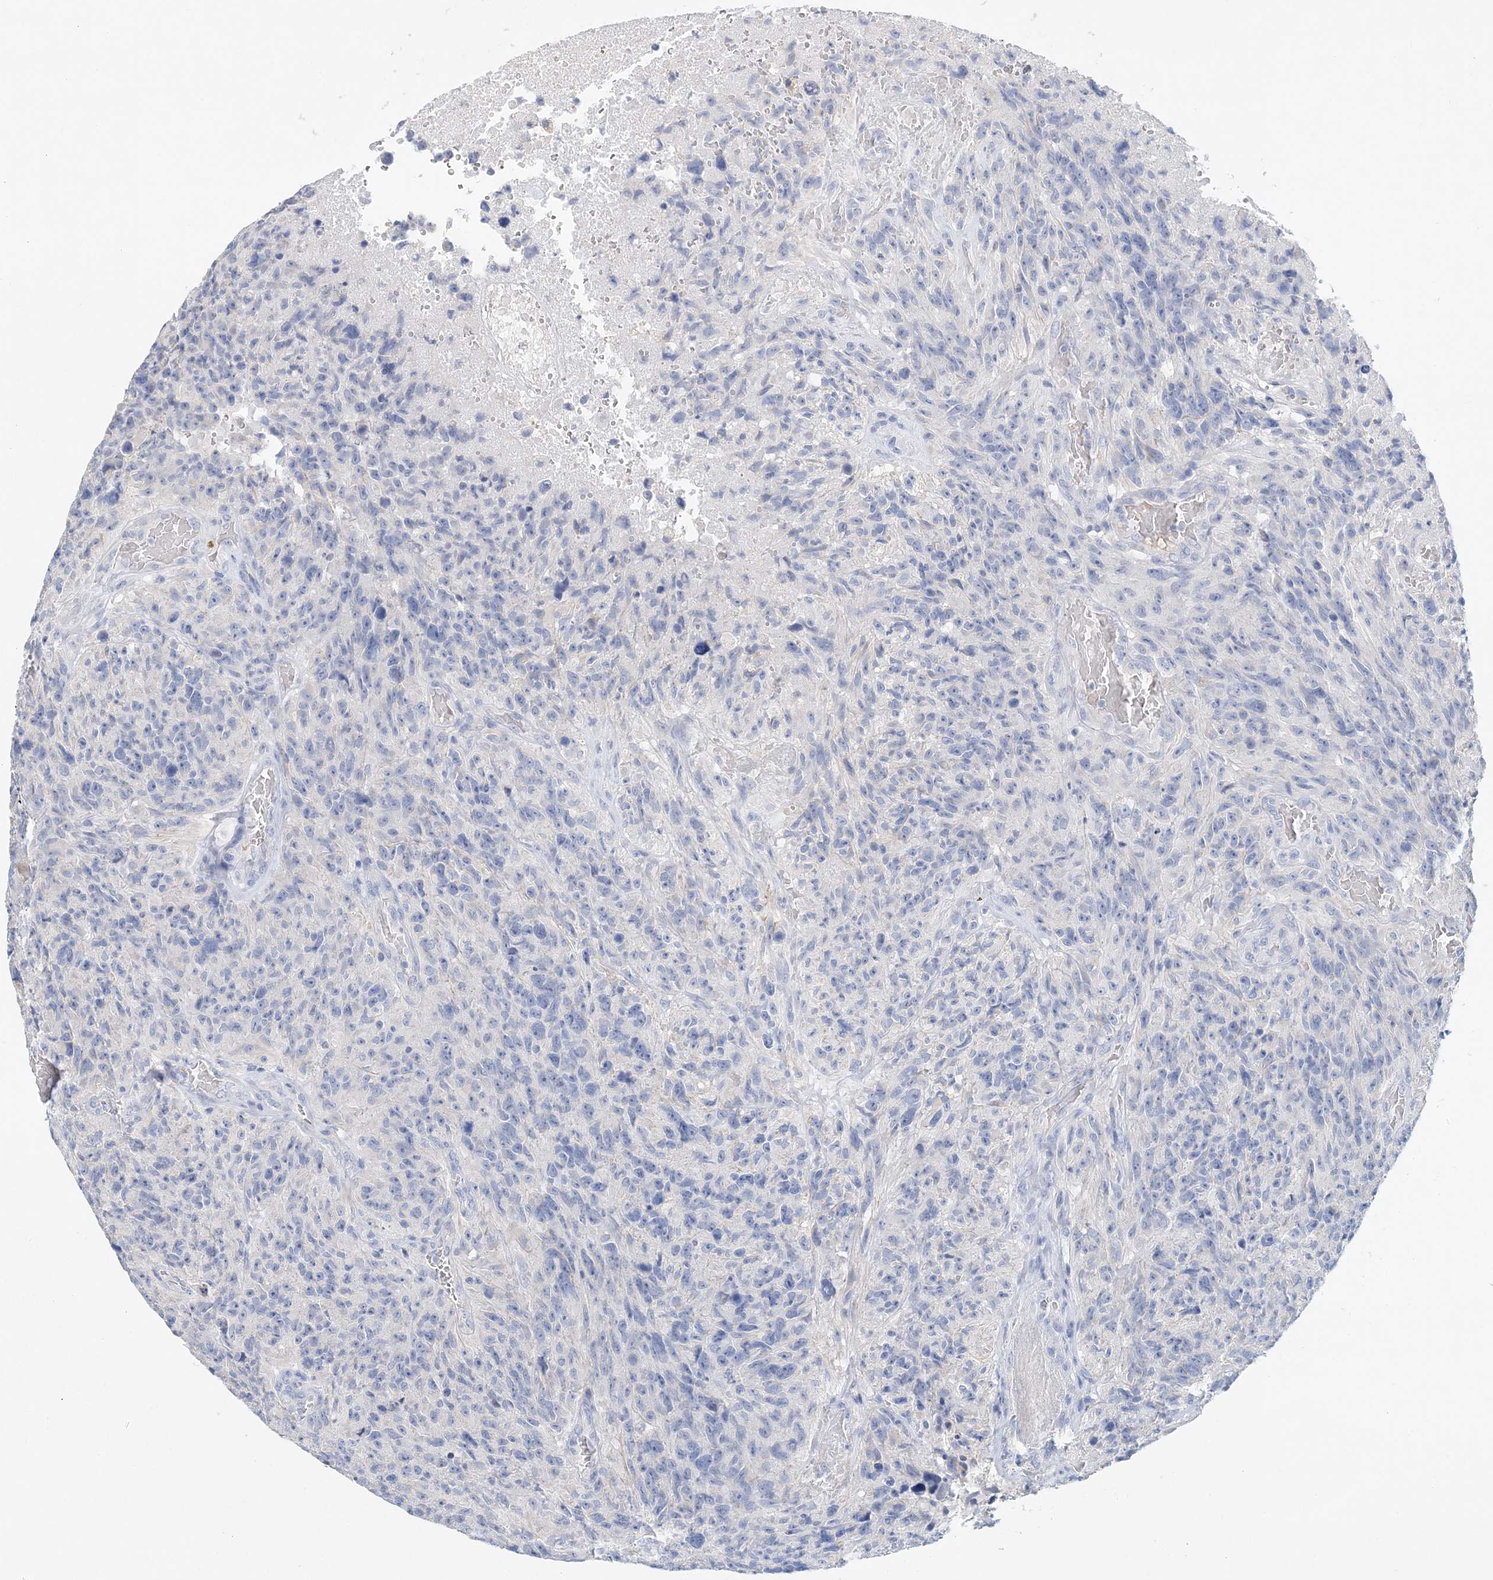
{"staining": {"intensity": "negative", "quantity": "none", "location": "none"}, "tissue": "glioma", "cell_type": "Tumor cells", "image_type": "cancer", "snomed": [{"axis": "morphology", "description": "Glioma, malignant, High grade"}, {"axis": "topography", "description": "Brain"}], "caption": "DAB (3,3'-diaminobenzidine) immunohistochemical staining of human malignant high-grade glioma shows no significant expression in tumor cells. (Stains: DAB (3,3'-diaminobenzidine) immunohistochemistry (IHC) with hematoxylin counter stain, Microscopy: brightfield microscopy at high magnification).", "gene": "LRRIQ4", "patient": {"sex": "male", "age": 69}}